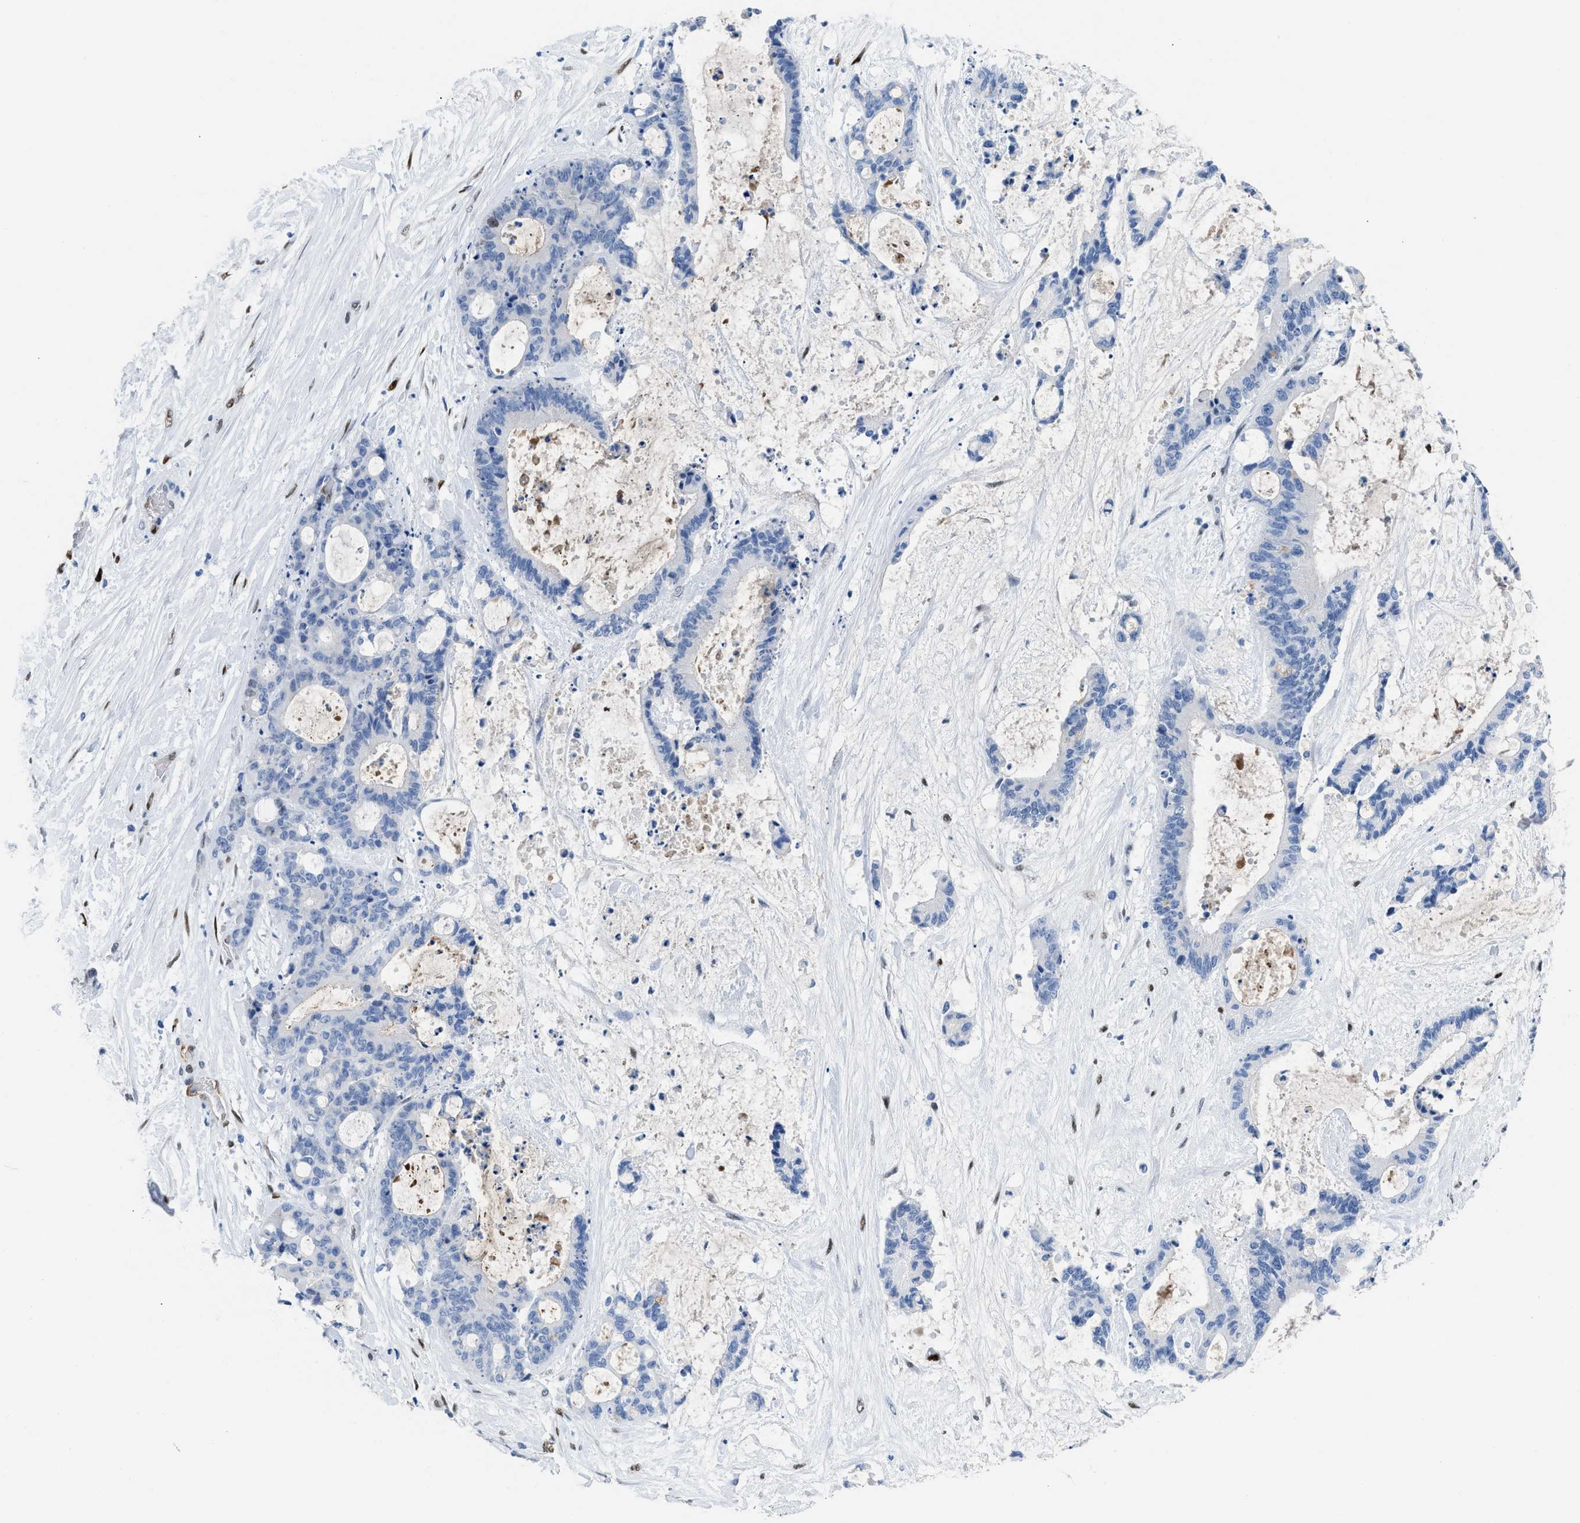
{"staining": {"intensity": "negative", "quantity": "none", "location": "none"}, "tissue": "liver cancer", "cell_type": "Tumor cells", "image_type": "cancer", "snomed": [{"axis": "morphology", "description": "Cholangiocarcinoma"}, {"axis": "topography", "description": "Liver"}], "caption": "High power microscopy photomicrograph of an immunohistochemistry (IHC) image of liver cancer (cholangiocarcinoma), revealing no significant staining in tumor cells. (DAB (3,3'-diaminobenzidine) immunohistochemistry visualized using brightfield microscopy, high magnification).", "gene": "LEF1", "patient": {"sex": "female", "age": 73}}